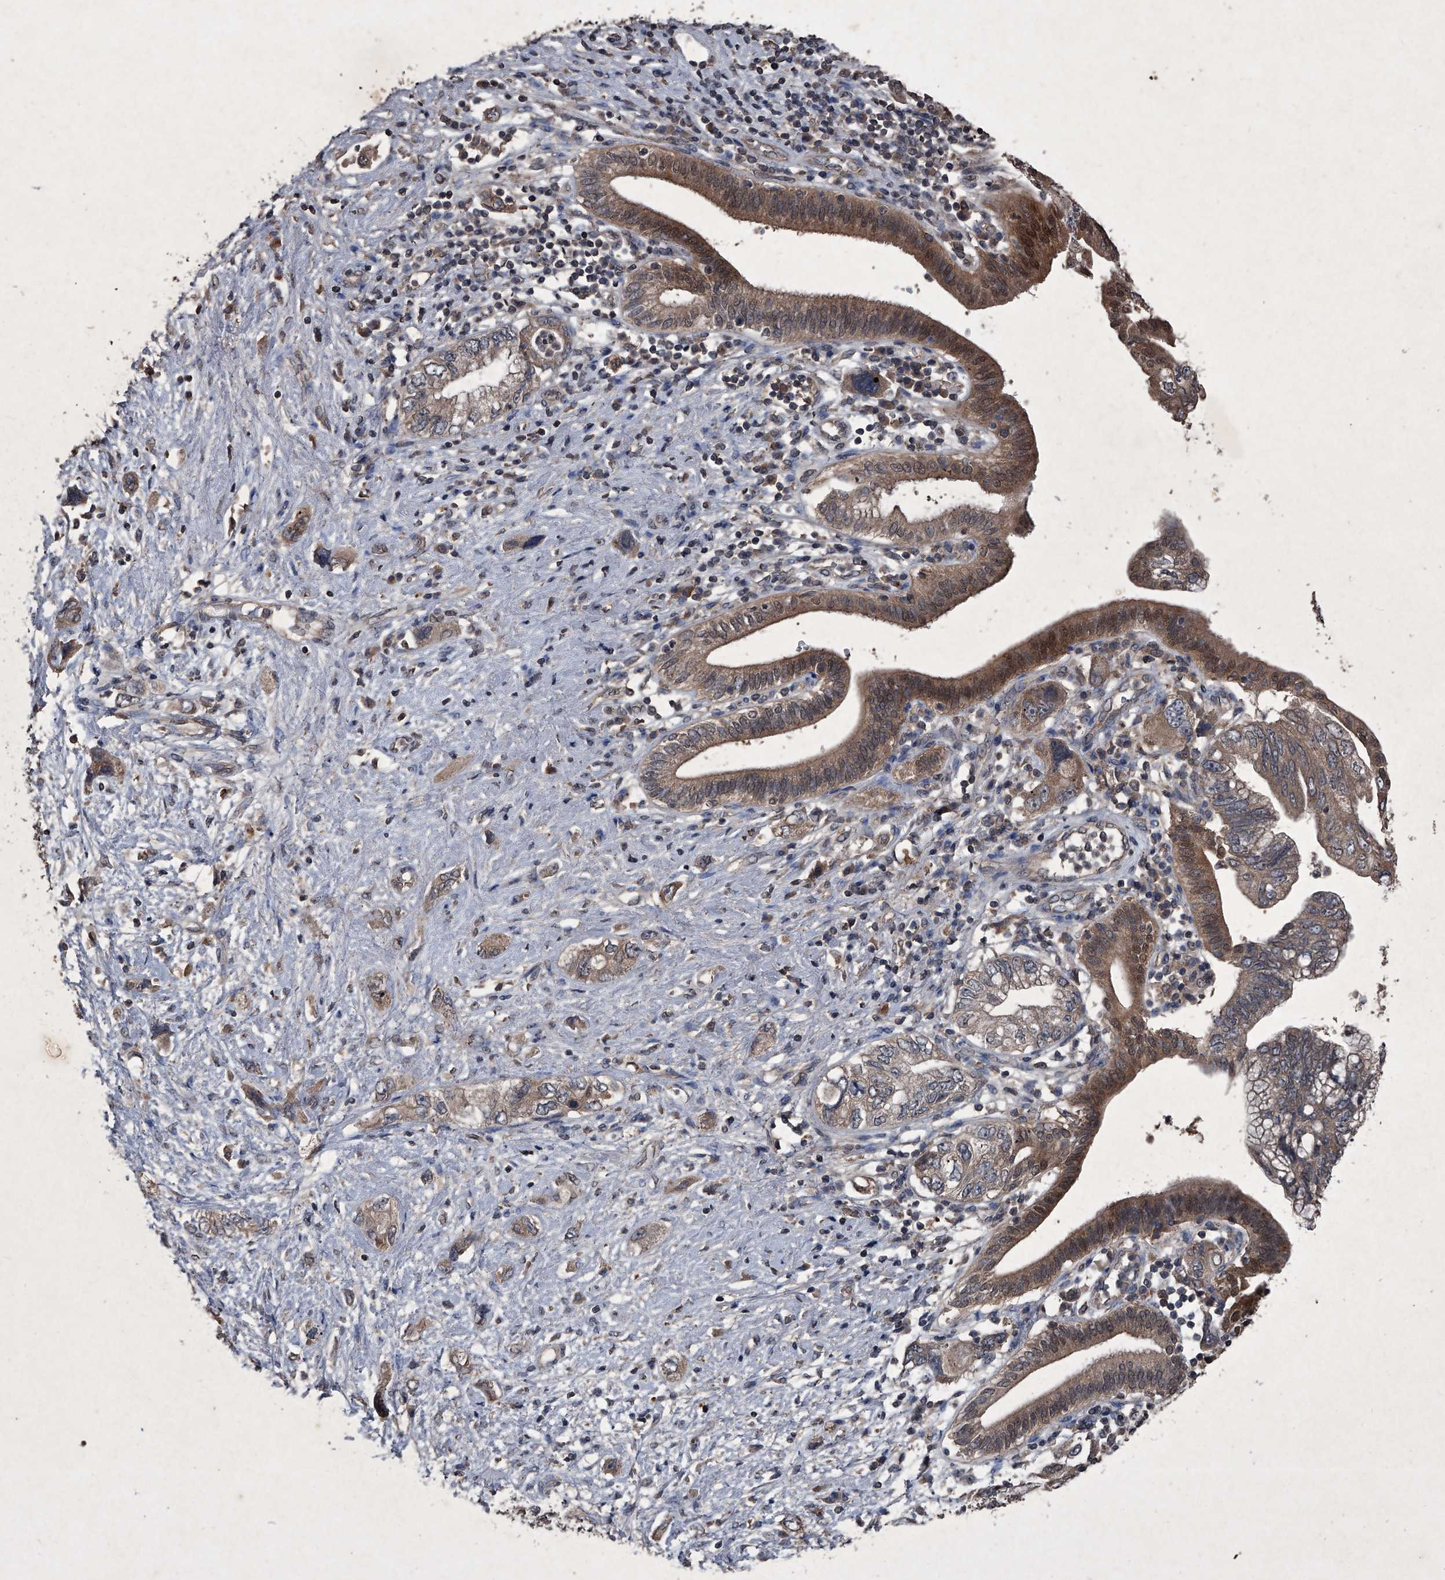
{"staining": {"intensity": "weak", "quantity": ">75%", "location": "cytoplasmic/membranous"}, "tissue": "pancreatic cancer", "cell_type": "Tumor cells", "image_type": "cancer", "snomed": [{"axis": "morphology", "description": "Adenocarcinoma, NOS"}, {"axis": "topography", "description": "Pancreas"}], "caption": "Weak cytoplasmic/membranous expression is identified in approximately >75% of tumor cells in pancreatic cancer.", "gene": "MAPKAP1", "patient": {"sex": "female", "age": 73}}